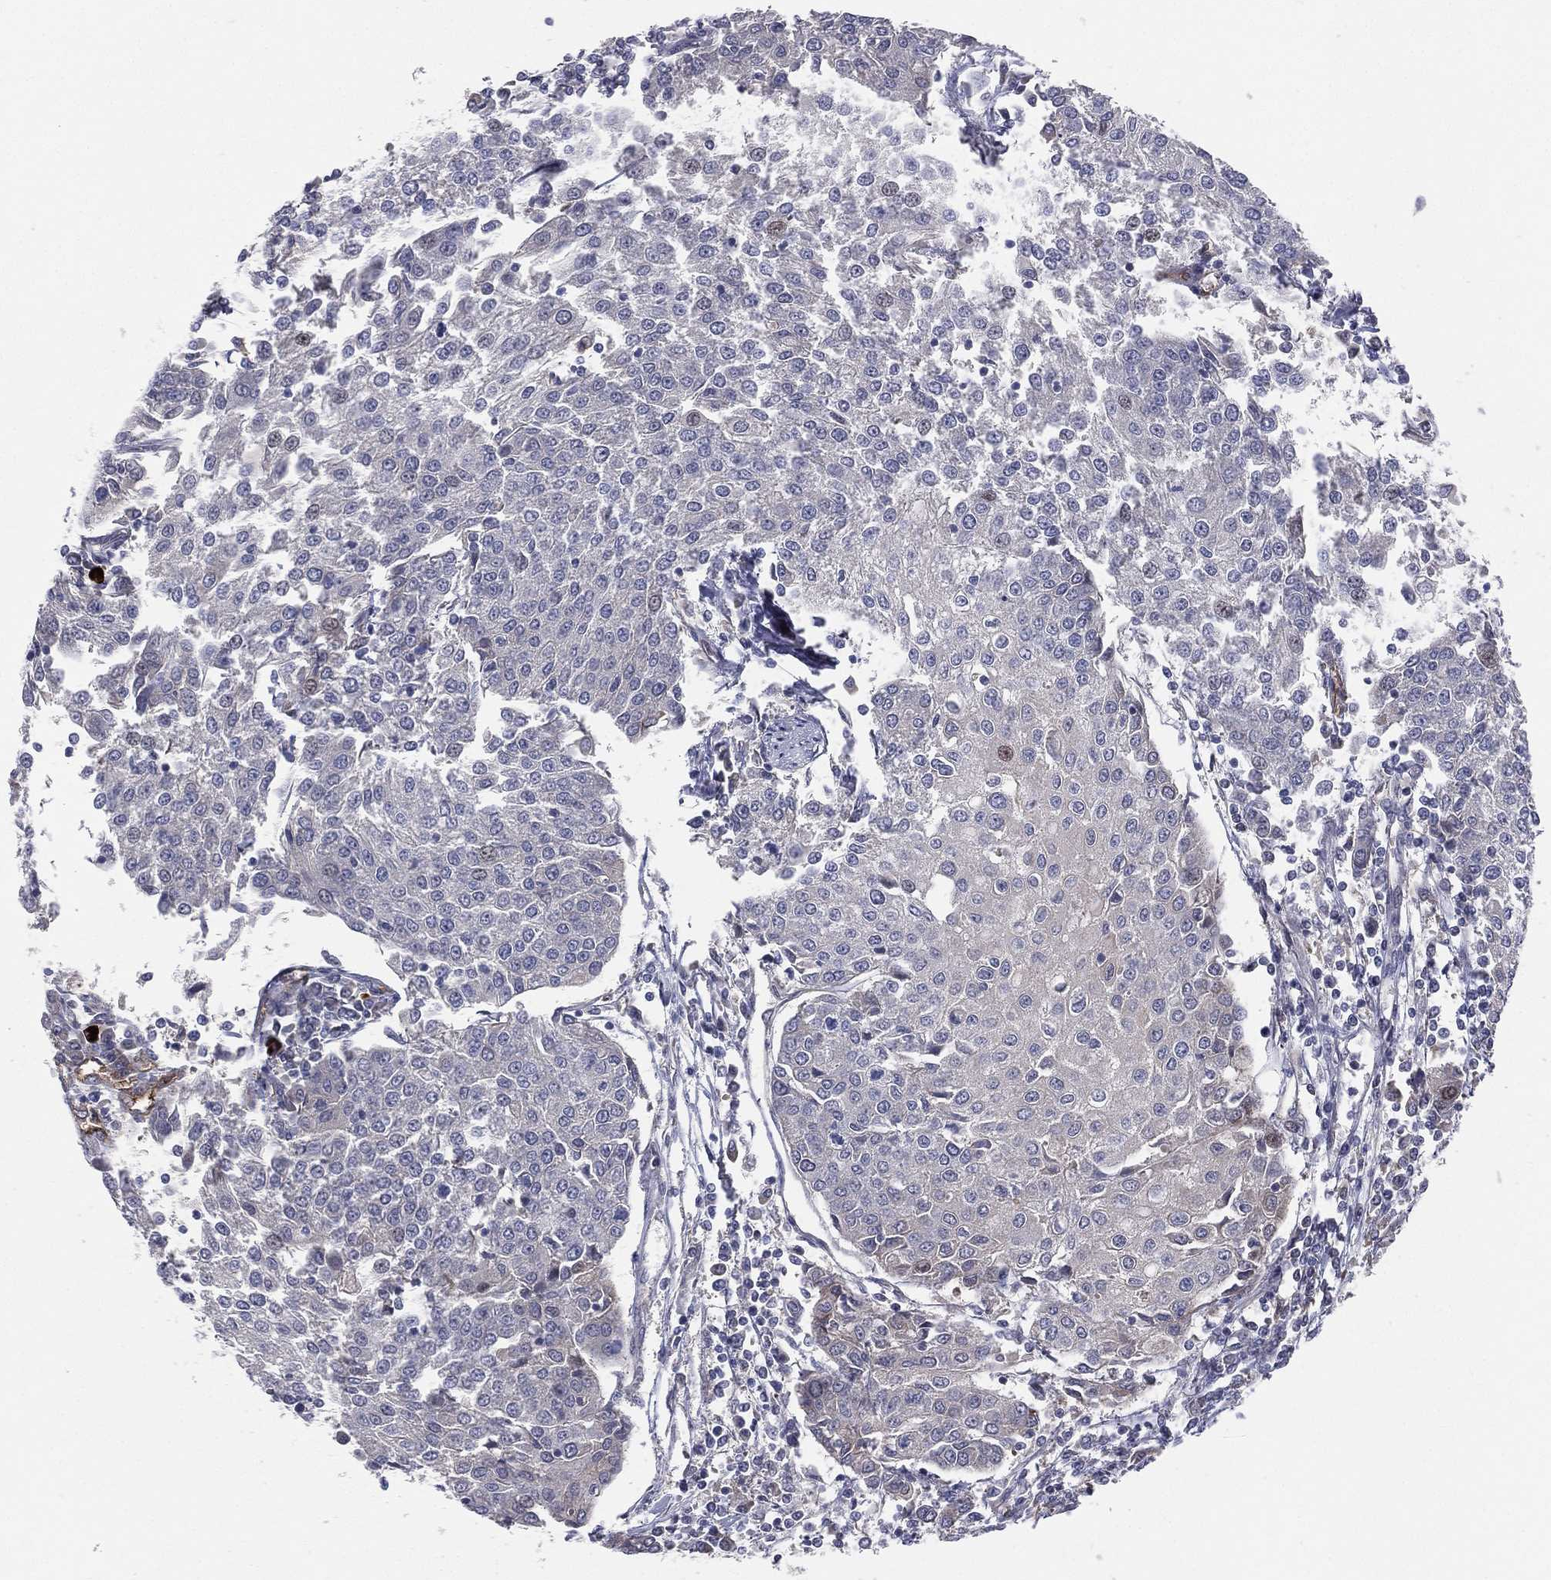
{"staining": {"intensity": "negative", "quantity": "none", "location": "none"}, "tissue": "urothelial cancer", "cell_type": "Tumor cells", "image_type": "cancer", "snomed": [{"axis": "morphology", "description": "Urothelial carcinoma, High grade"}, {"axis": "topography", "description": "Urinary bladder"}], "caption": "This micrograph is of urothelial carcinoma (high-grade) stained with IHC to label a protein in brown with the nuclei are counter-stained blue. There is no expression in tumor cells.", "gene": "UTP14A", "patient": {"sex": "female", "age": 85}}